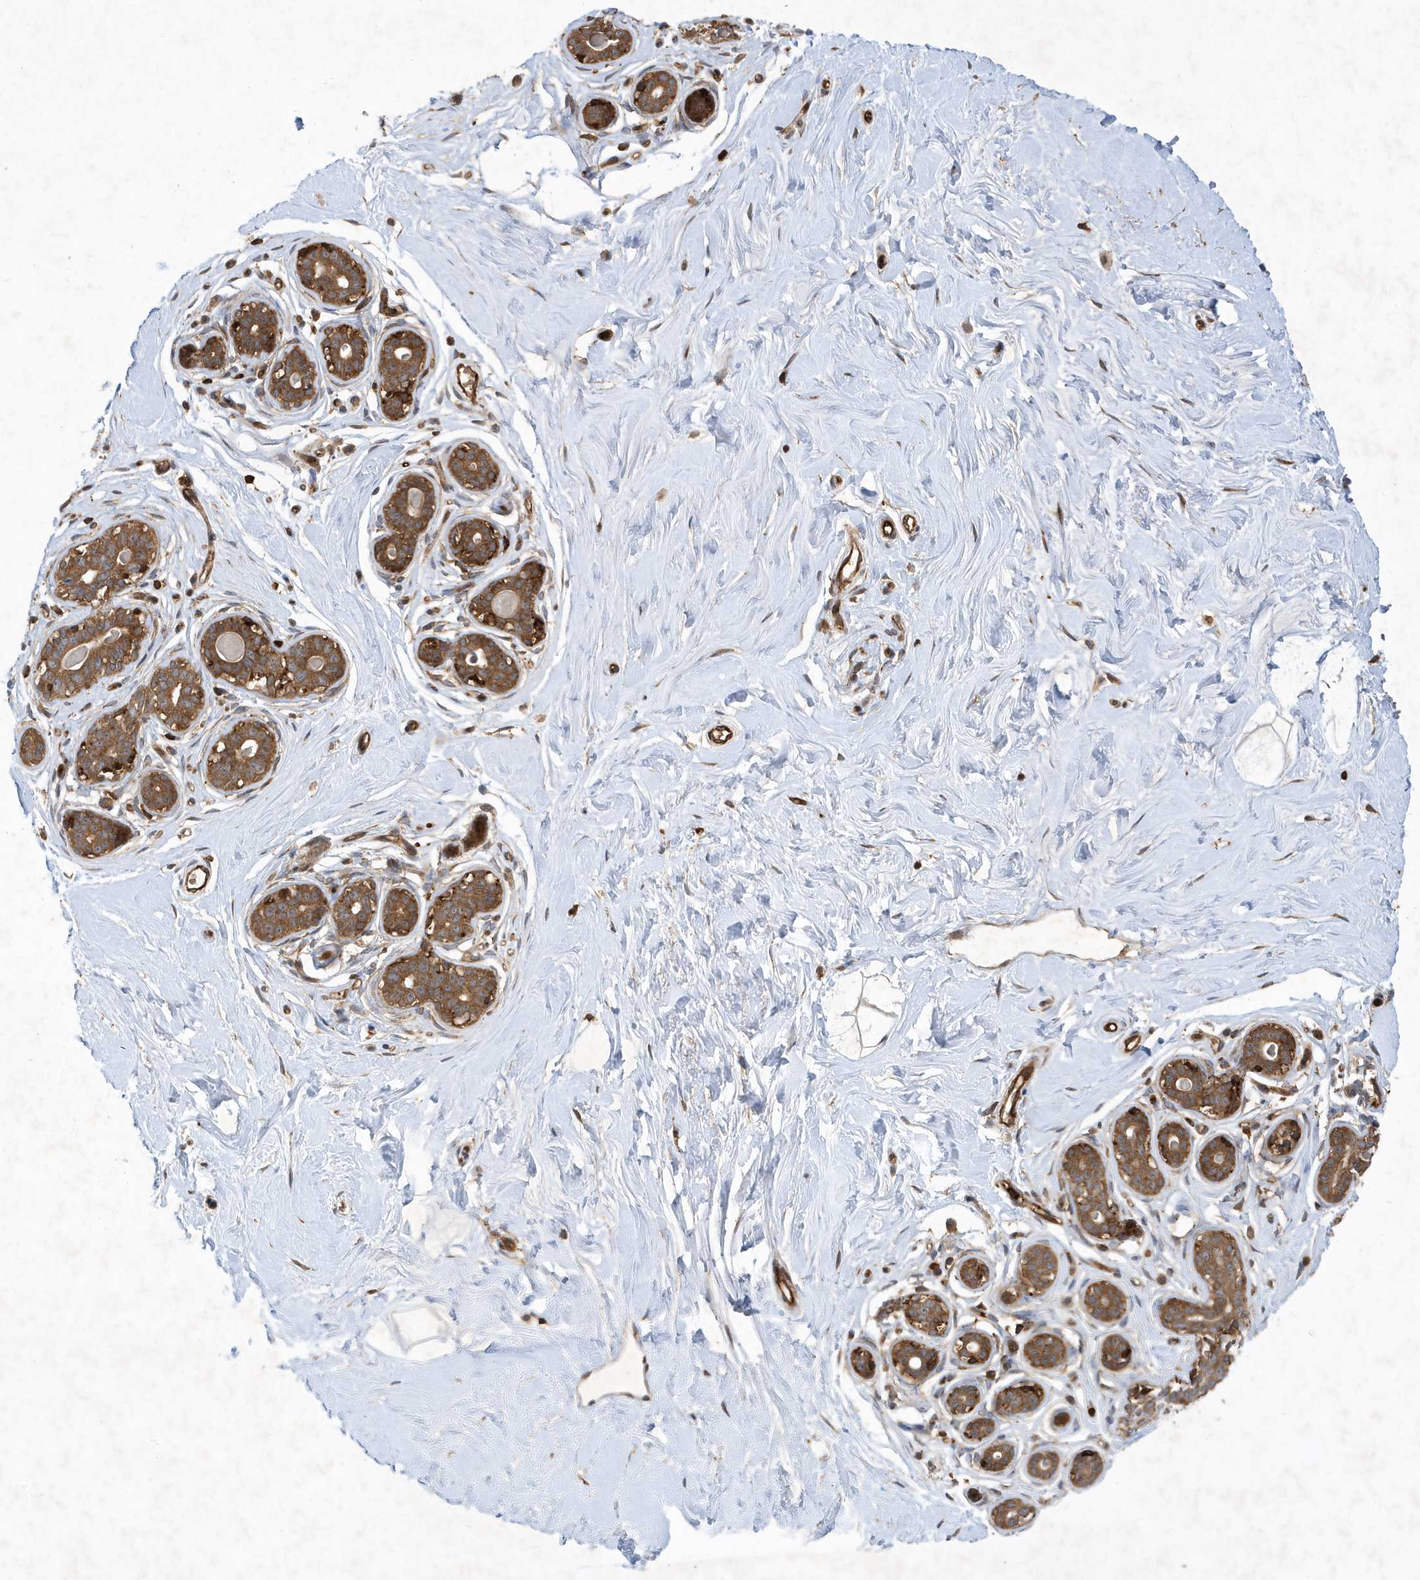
{"staining": {"intensity": "moderate", "quantity": ">75%", "location": "cytoplasmic/membranous"}, "tissue": "breast", "cell_type": "Glandular cells", "image_type": "normal", "snomed": [{"axis": "morphology", "description": "Normal tissue, NOS"}, {"axis": "morphology", "description": "Adenoma, NOS"}, {"axis": "topography", "description": "Breast"}], "caption": "A medium amount of moderate cytoplasmic/membranous positivity is identified in approximately >75% of glandular cells in benign breast.", "gene": "LAPTM4A", "patient": {"sex": "female", "age": 23}}